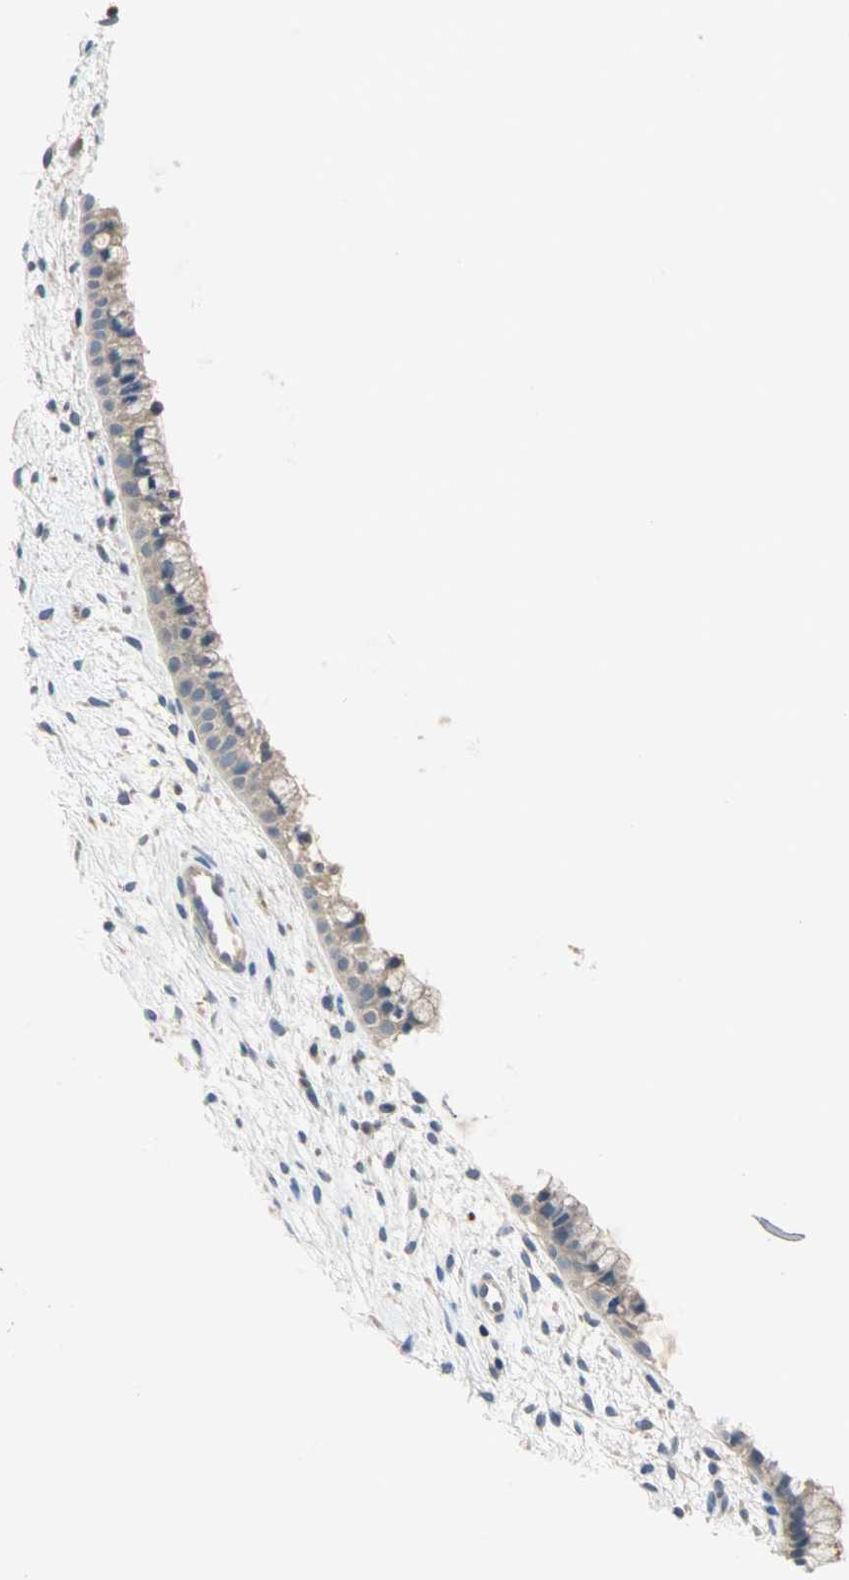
{"staining": {"intensity": "negative", "quantity": "none", "location": "none"}, "tissue": "cervix", "cell_type": "Glandular cells", "image_type": "normal", "snomed": [{"axis": "morphology", "description": "Normal tissue, NOS"}, {"axis": "topography", "description": "Cervix"}], "caption": "The histopathology image displays no significant staining in glandular cells of cervix. (DAB IHC, high magnification).", "gene": "MAP4K1", "patient": {"sex": "female", "age": 39}}